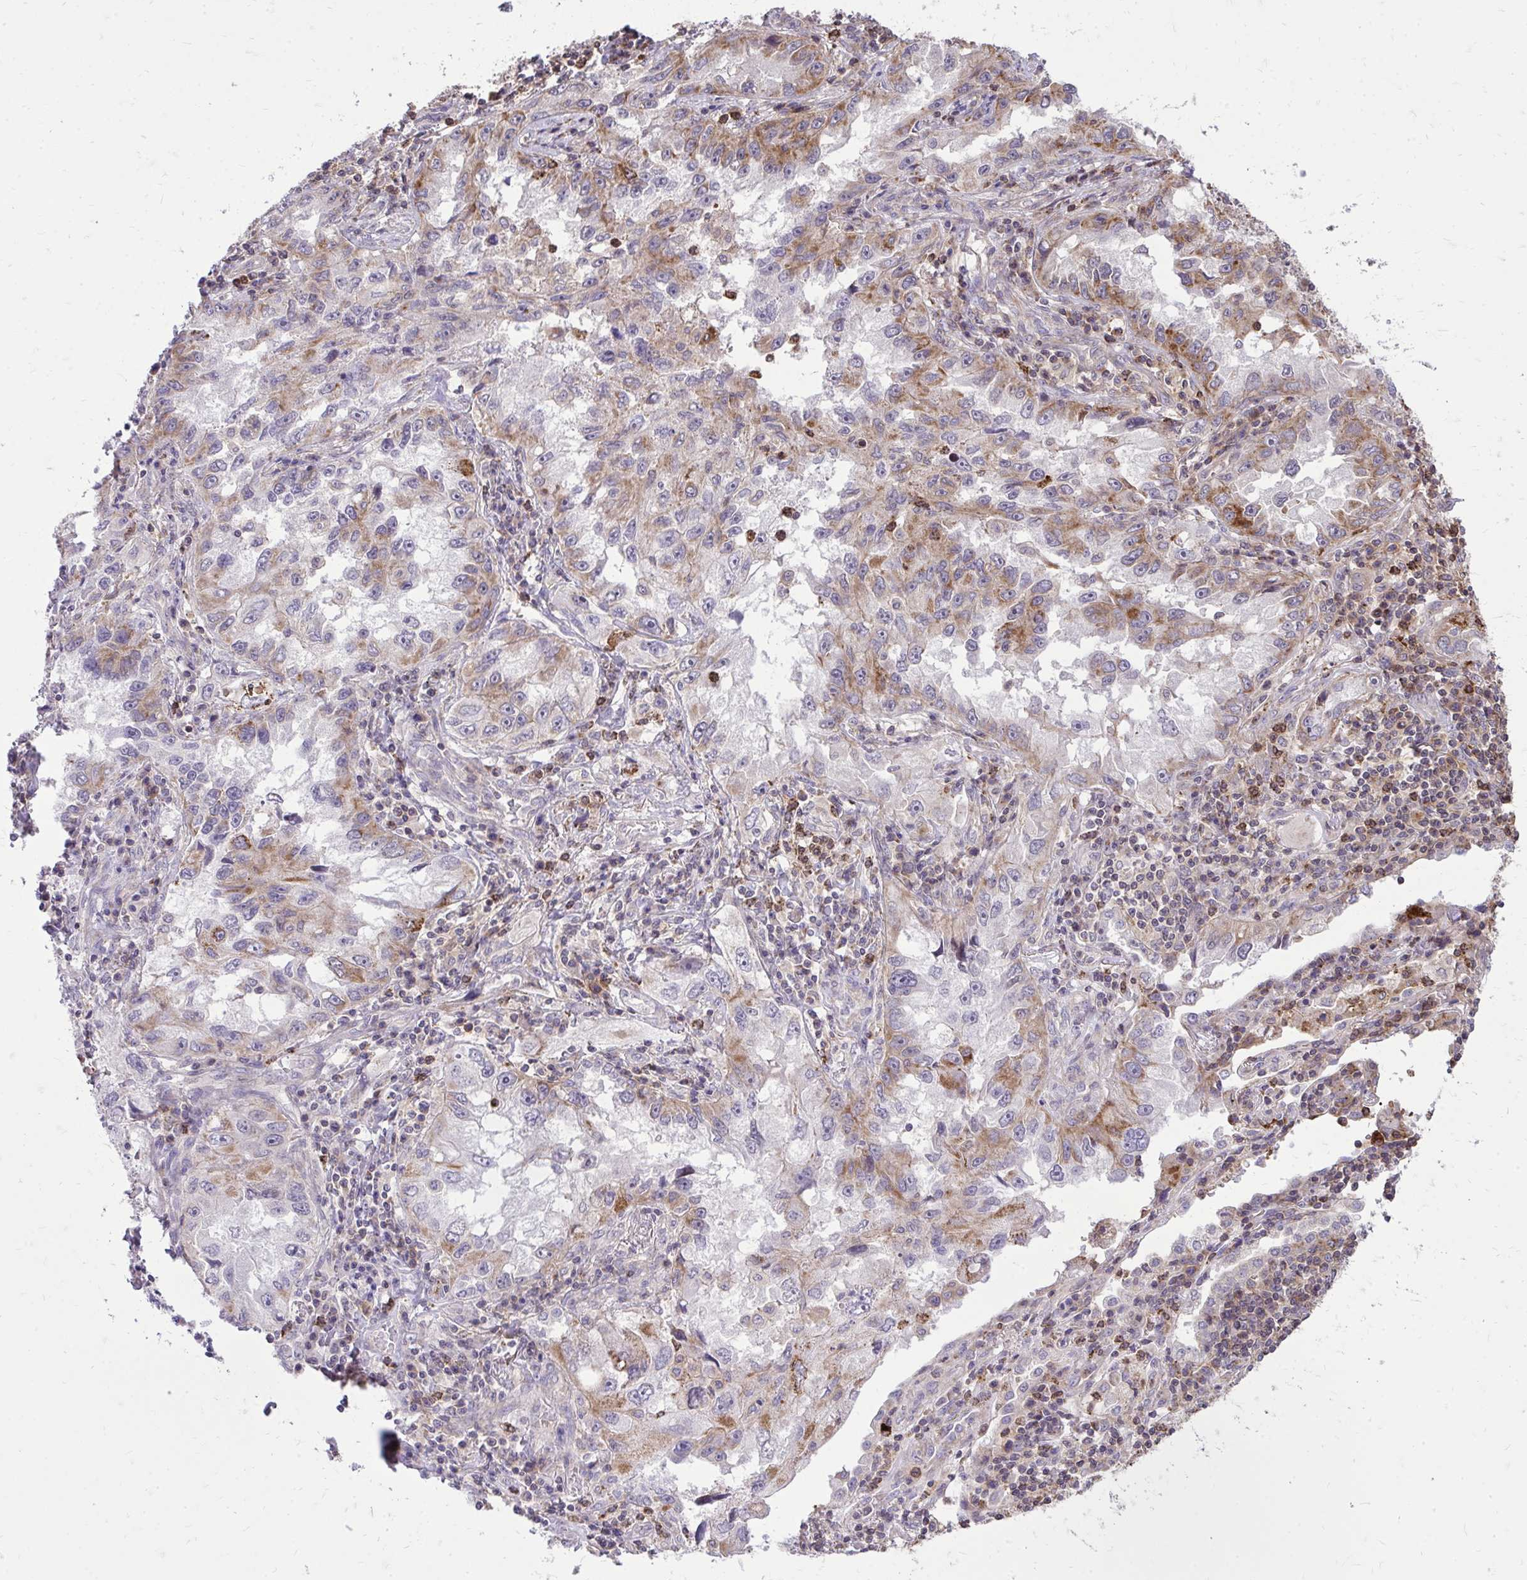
{"staining": {"intensity": "moderate", "quantity": "25%-75%", "location": "cytoplasmic/membranous"}, "tissue": "lung cancer", "cell_type": "Tumor cells", "image_type": "cancer", "snomed": [{"axis": "morphology", "description": "Adenocarcinoma, NOS"}, {"axis": "topography", "description": "Lung"}], "caption": "About 25%-75% of tumor cells in human adenocarcinoma (lung) demonstrate moderate cytoplasmic/membranous protein expression as visualized by brown immunohistochemical staining.", "gene": "SLC7A5", "patient": {"sex": "female", "age": 73}}